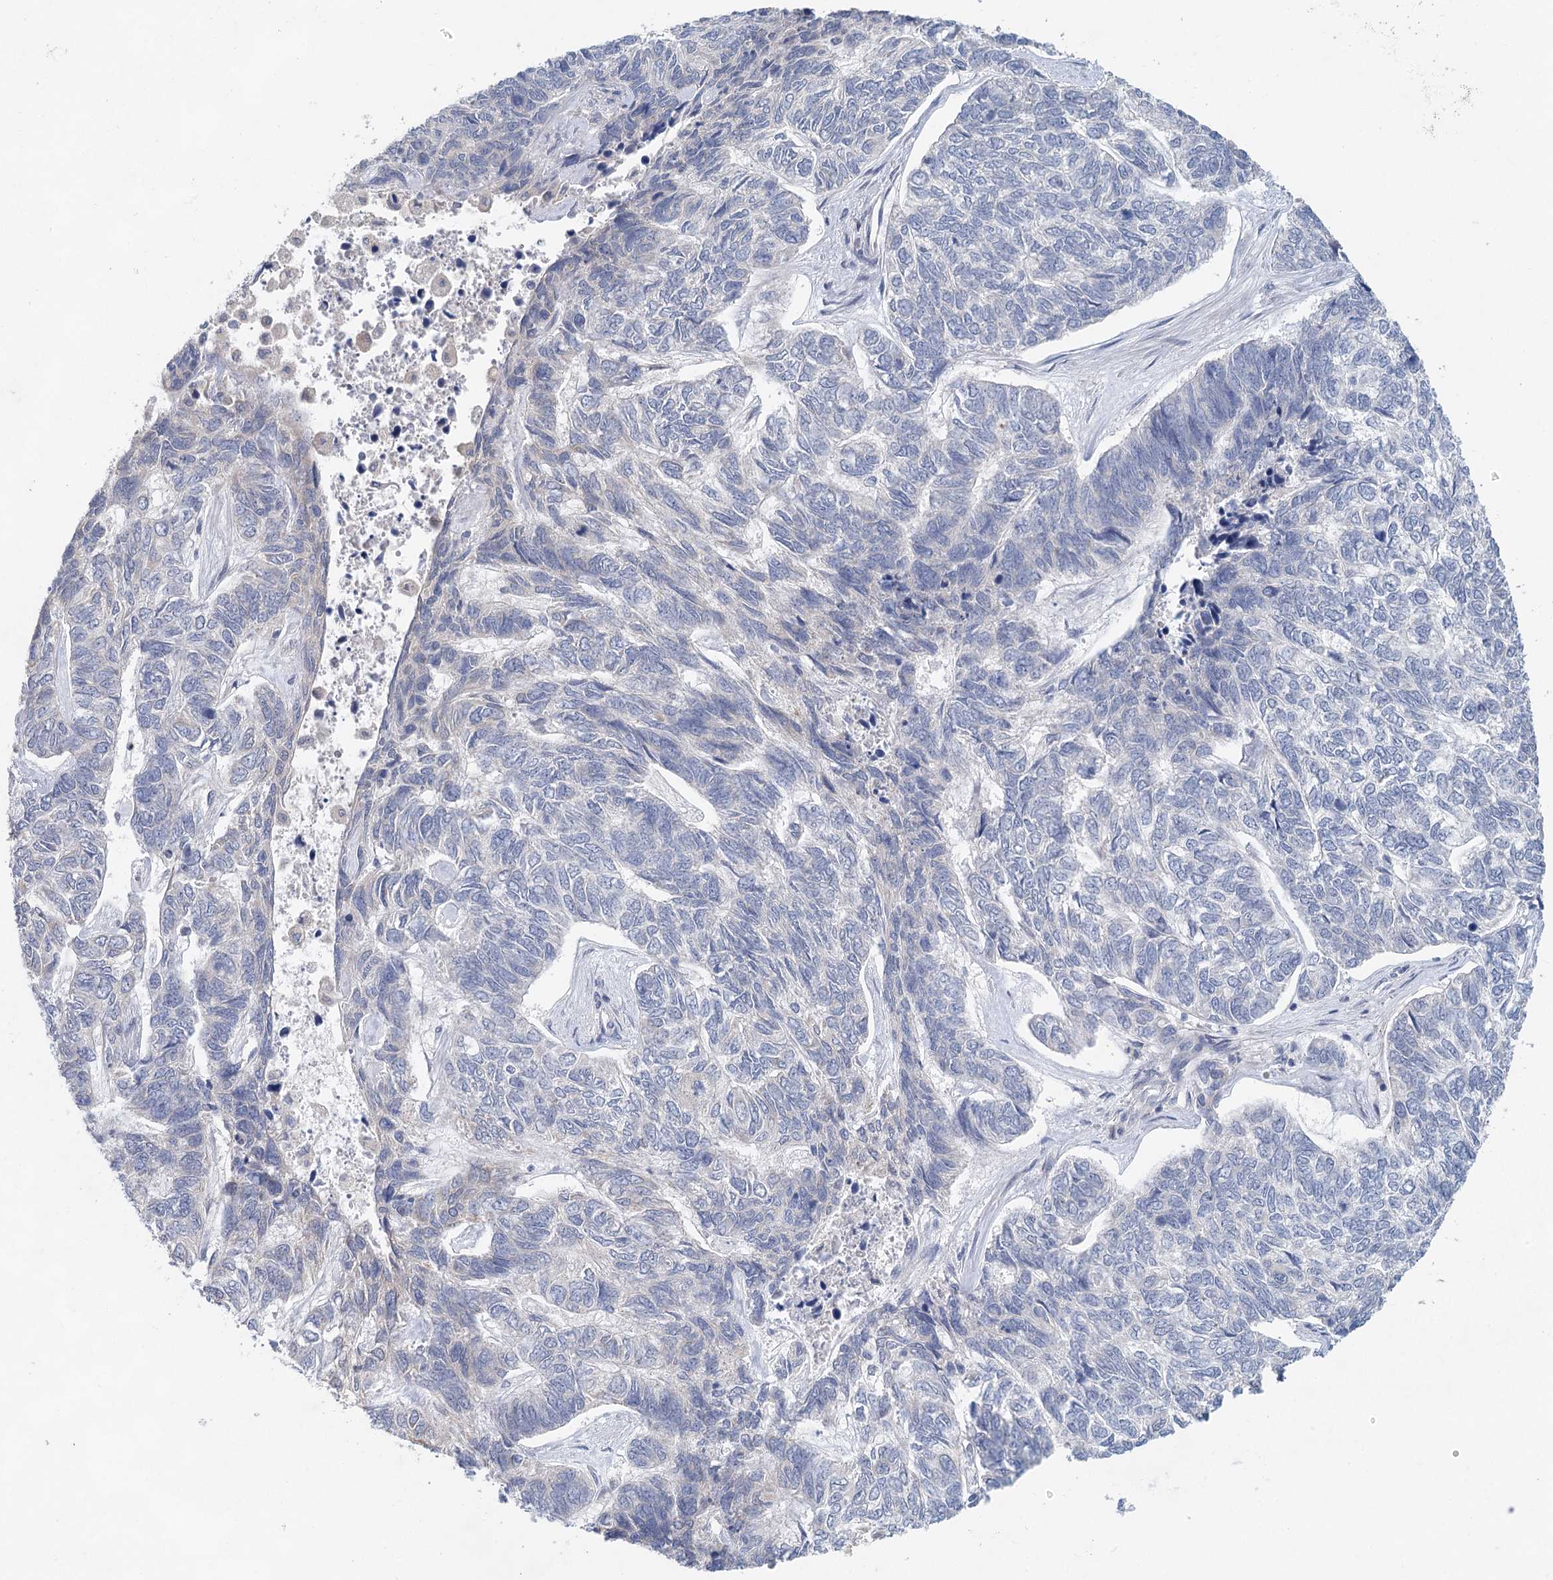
{"staining": {"intensity": "negative", "quantity": "none", "location": "none"}, "tissue": "skin cancer", "cell_type": "Tumor cells", "image_type": "cancer", "snomed": [{"axis": "morphology", "description": "Basal cell carcinoma"}, {"axis": "topography", "description": "Skin"}], "caption": "Protein analysis of basal cell carcinoma (skin) shows no significant staining in tumor cells. (Stains: DAB immunohistochemistry (IHC) with hematoxylin counter stain, Microscopy: brightfield microscopy at high magnification).", "gene": "BLTP1", "patient": {"sex": "female", "age": 65}}